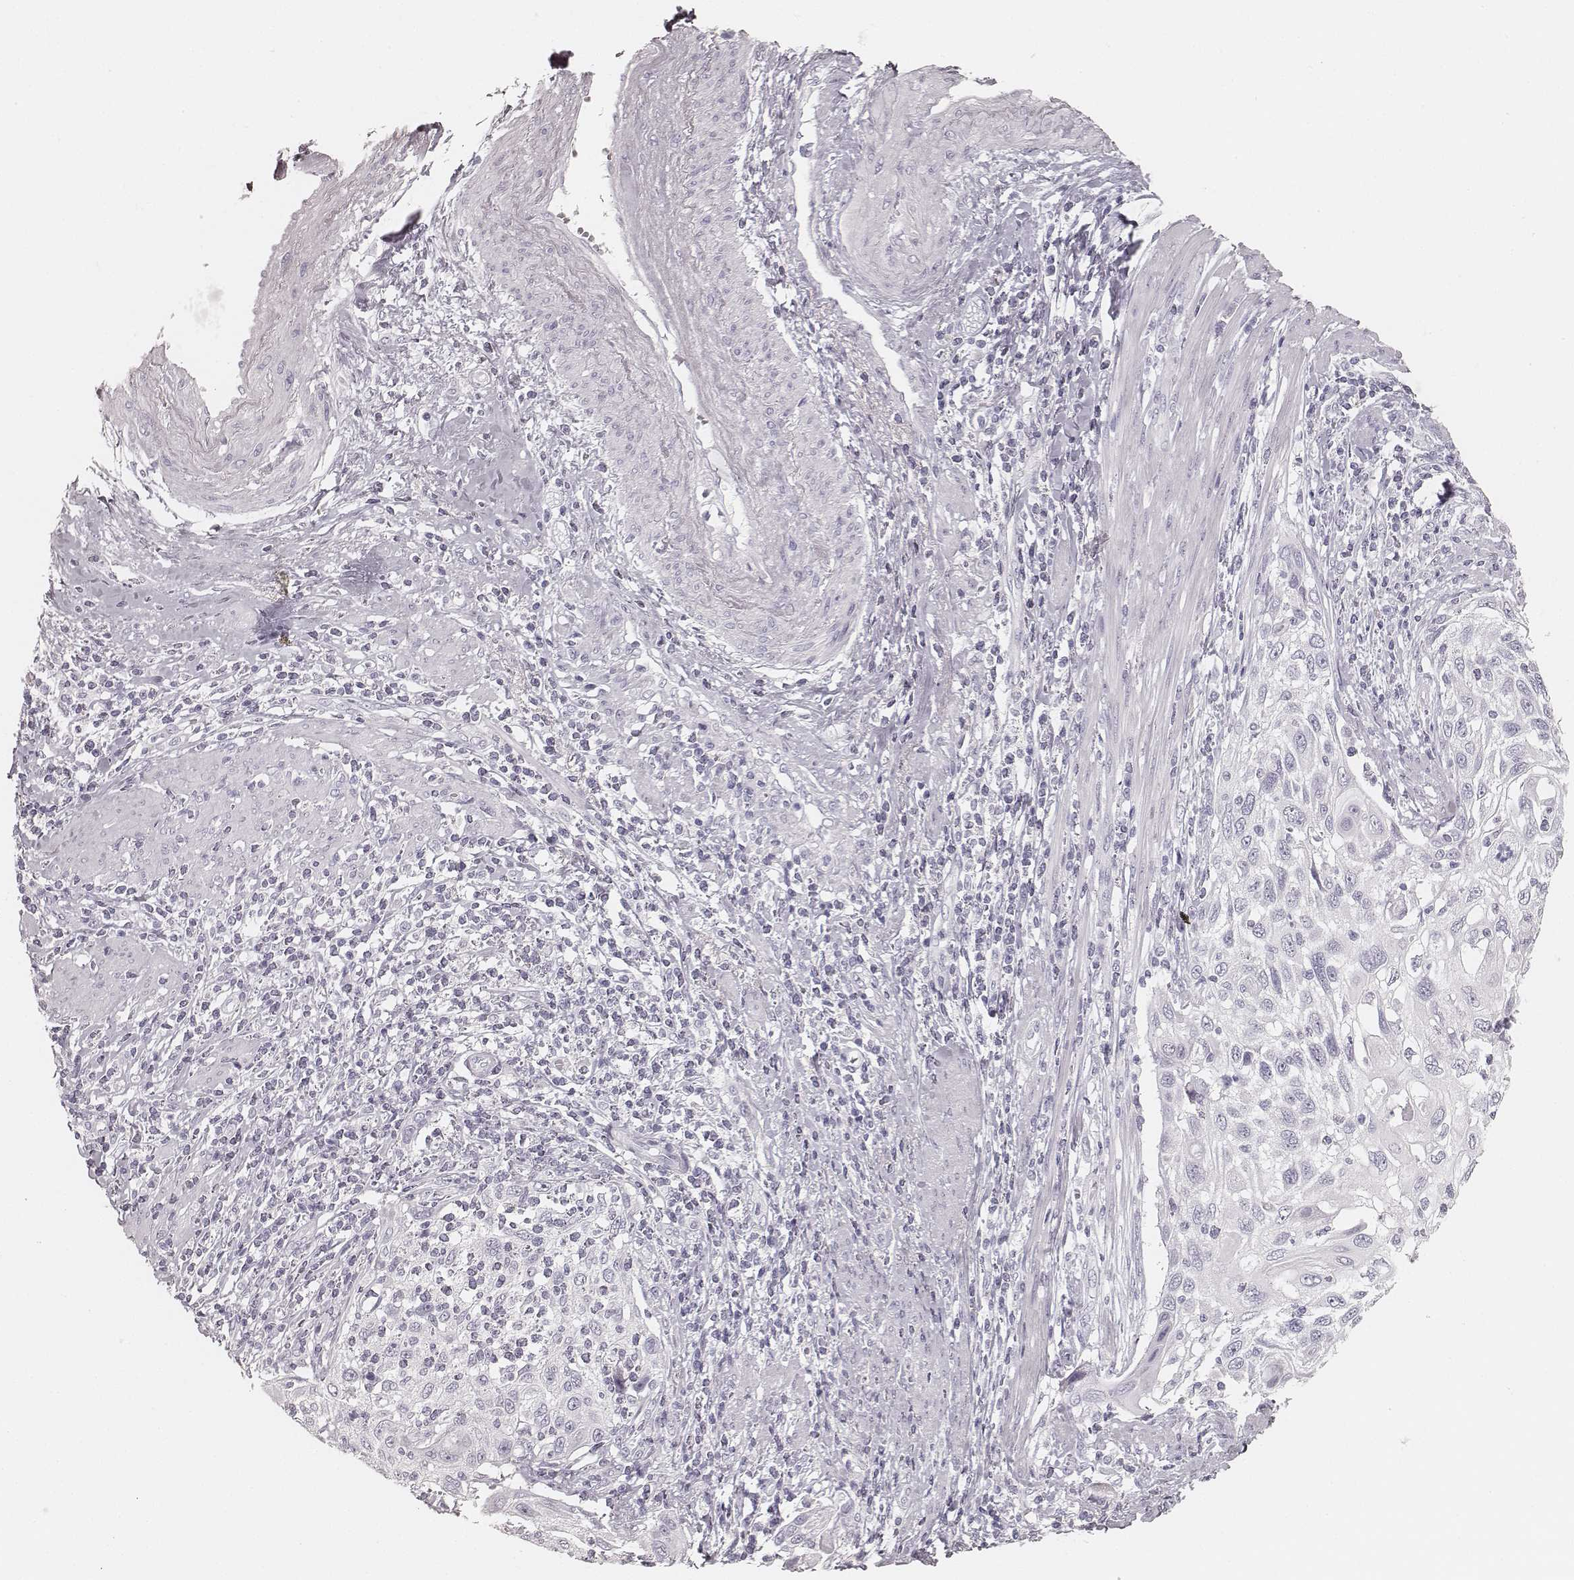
{"staining": {"intensity": "negative", "quantity": "none", "location": "none"}, "tissue": "cervical cancer", "cell_type": "Tumor cells", "image_type": "cancer", "snomed": [{"axis": "morphology", "description": "Squamous cell carcinoma, NOS"}, {"axis": "topography", "description": "Cervix"}], "caption": "The histopathology image displays no significant positivity in tumor cells of squamous cell carcinoma (cervical).", "gene": "KRT34", "patient": {"sex": "female", "age": 70}}